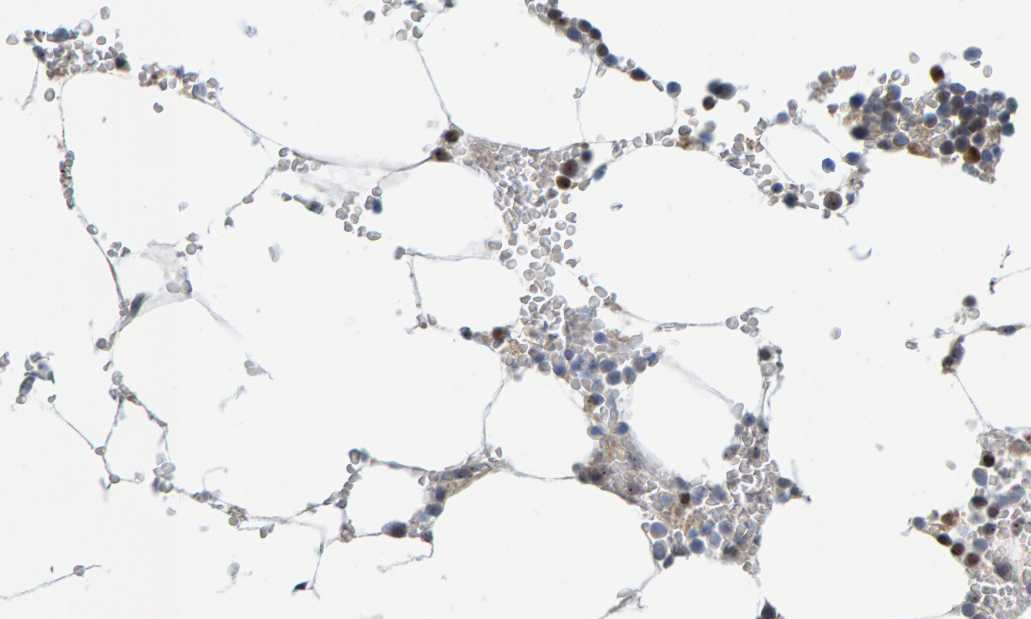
{"staining": {"intensity": "strong", "quantity": "<25%", "location": "nuclear"}, "tissue": "bone marrow", "cell_type": "Hematopoietic cells", "image_type": "normal", "snomed": [{"axis": "morphology", "description": "Normal tissue, NOS"}, {"axis": "topography", "description": "Bone marrow"}], "caption": "The immunohistochemical stain labels strong nuclear staining in hematopoietic cells of benign bone marrow. (DAB (3,3'-diaminobenzidine) IHC, brown staining for protein, blue staining for nuclei).", "gene": "POLR1E", "patient": {"sex": "male", "age": 70}}